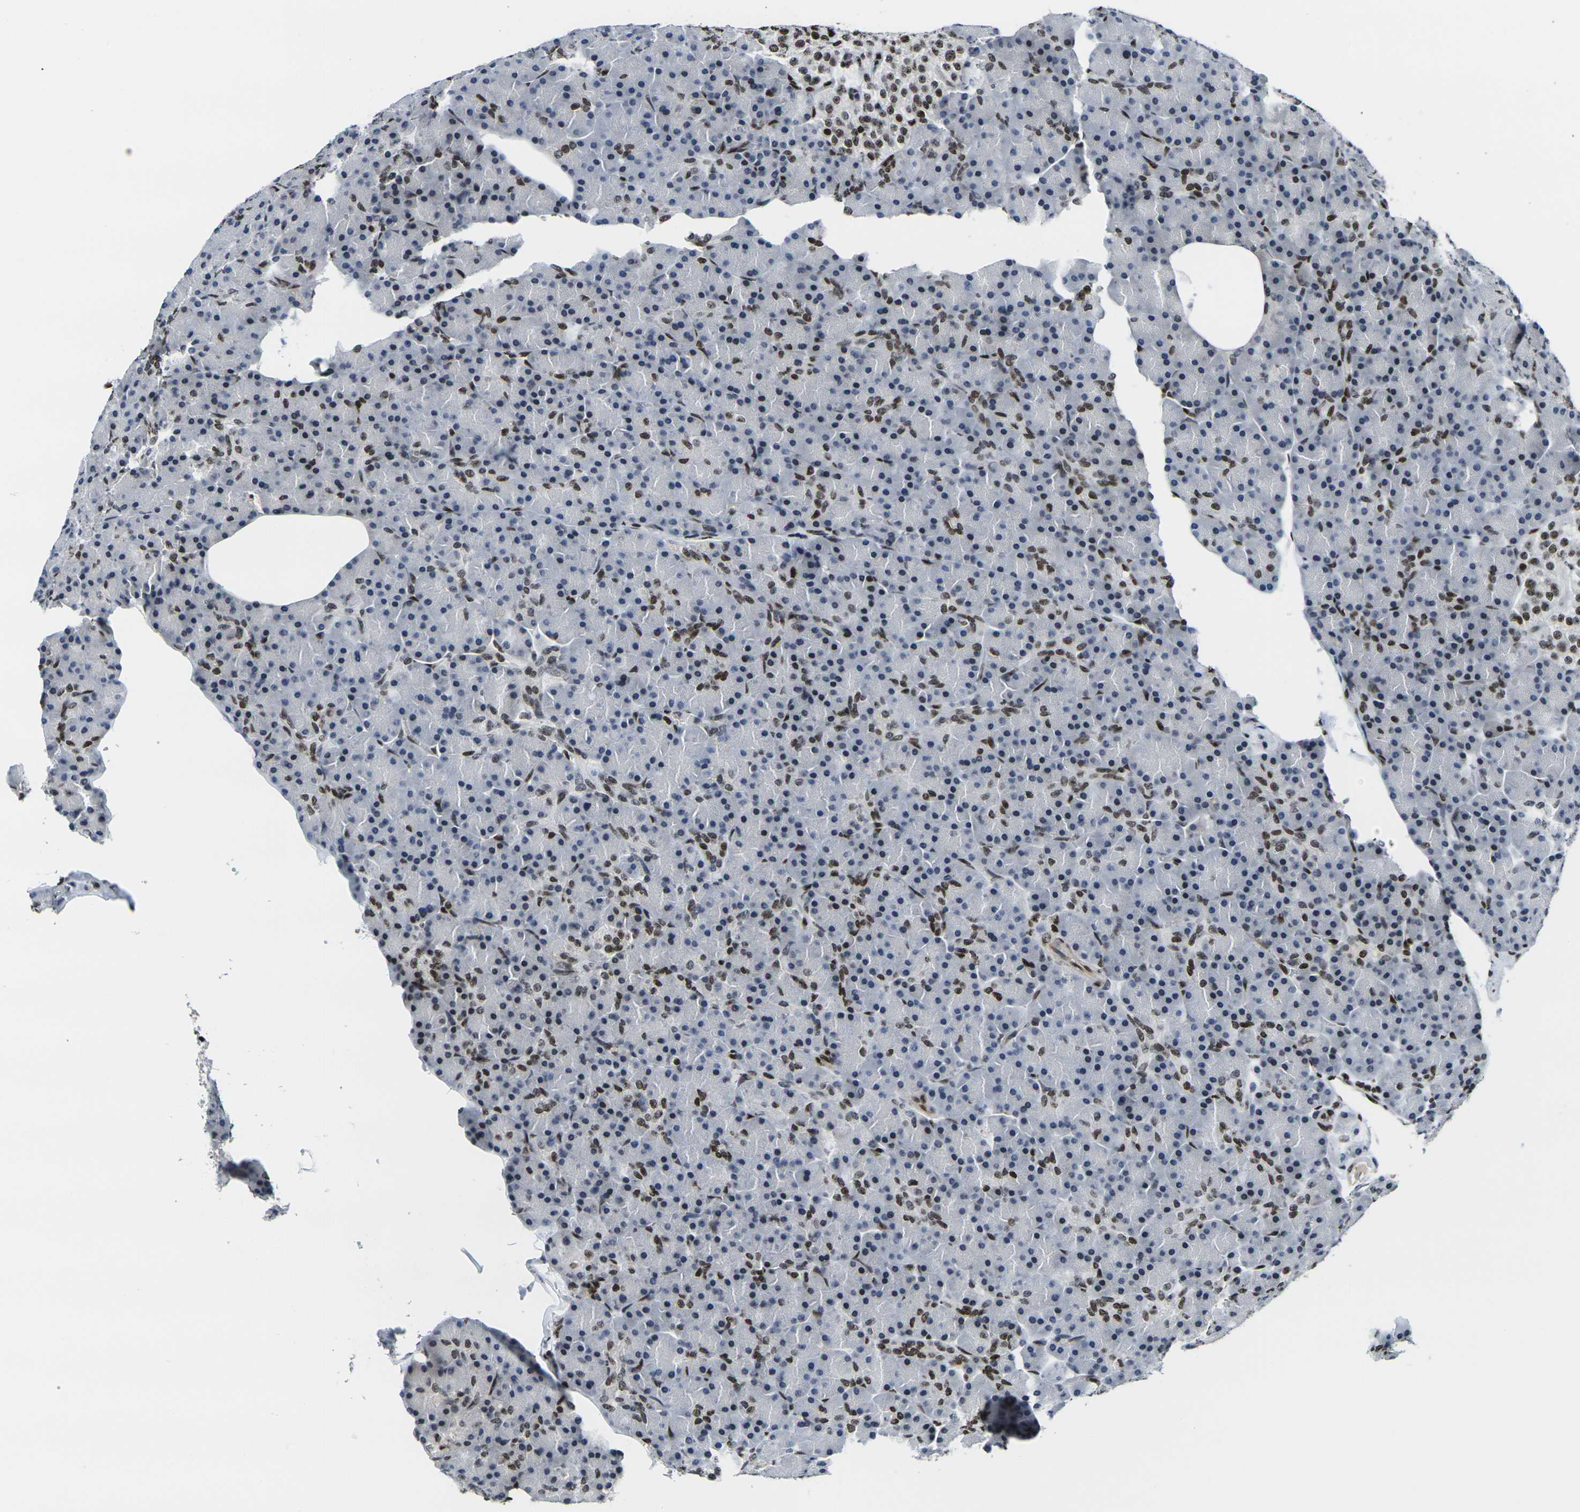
{"staining": {"intensity": "moderate", "quantity": "<25%", "location": "nuclear"}, "tissue": "pancreas", "cell_type": "Exocrine glandular cells", "image_type": "normal", "snomed": [{"axis": "morphology", "description": "Normal tissue, NOS"}, {"axis": "topography", "description": "Pancreas"}], "caption": "Protein staining displays moderate nuclear positivity in about <25% of exocrine glandular cells in unremarkable pancreas.", "gene": "H1", "patient": {"sex": "female", "age": 43}}